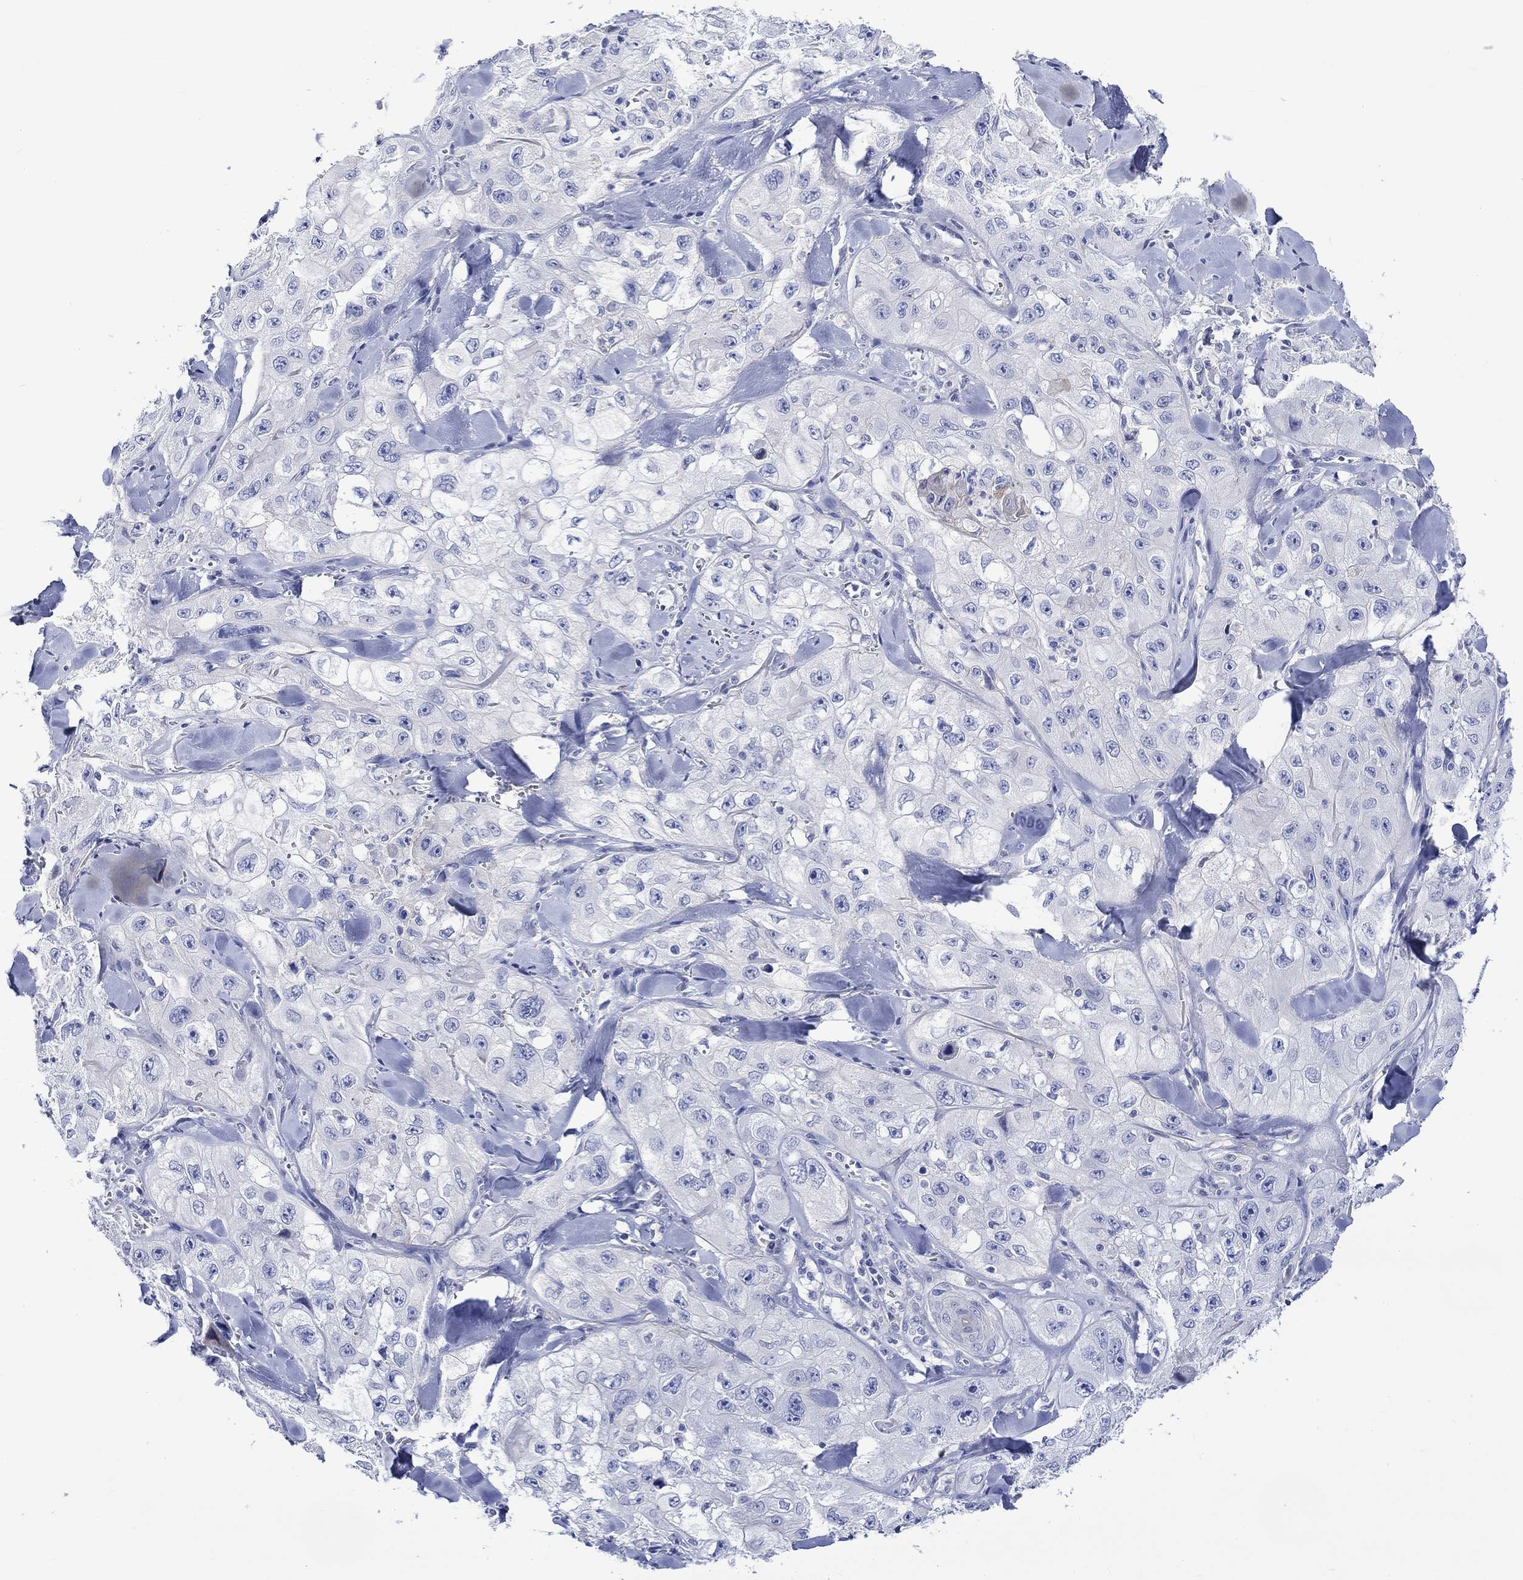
{"staining": {"intensity": "negative", "quantity": "none", "location": "none"}, "tissue": "skin cancer", "cell_type": "Tumor cells", "image_type": "cancer", "snomed": [{"axis": "morphology", "description": "Squamous cell carcinoma, NOS"}, {"axis": "topography", "description": "Skin"}, {"axis": "topography", "description": "Subcutis"}], "caption": "There is no significant staining in tumor cells of skin cancer.", "gene": "NRIP3", "patient": {"sex": "male", "age": 73}}